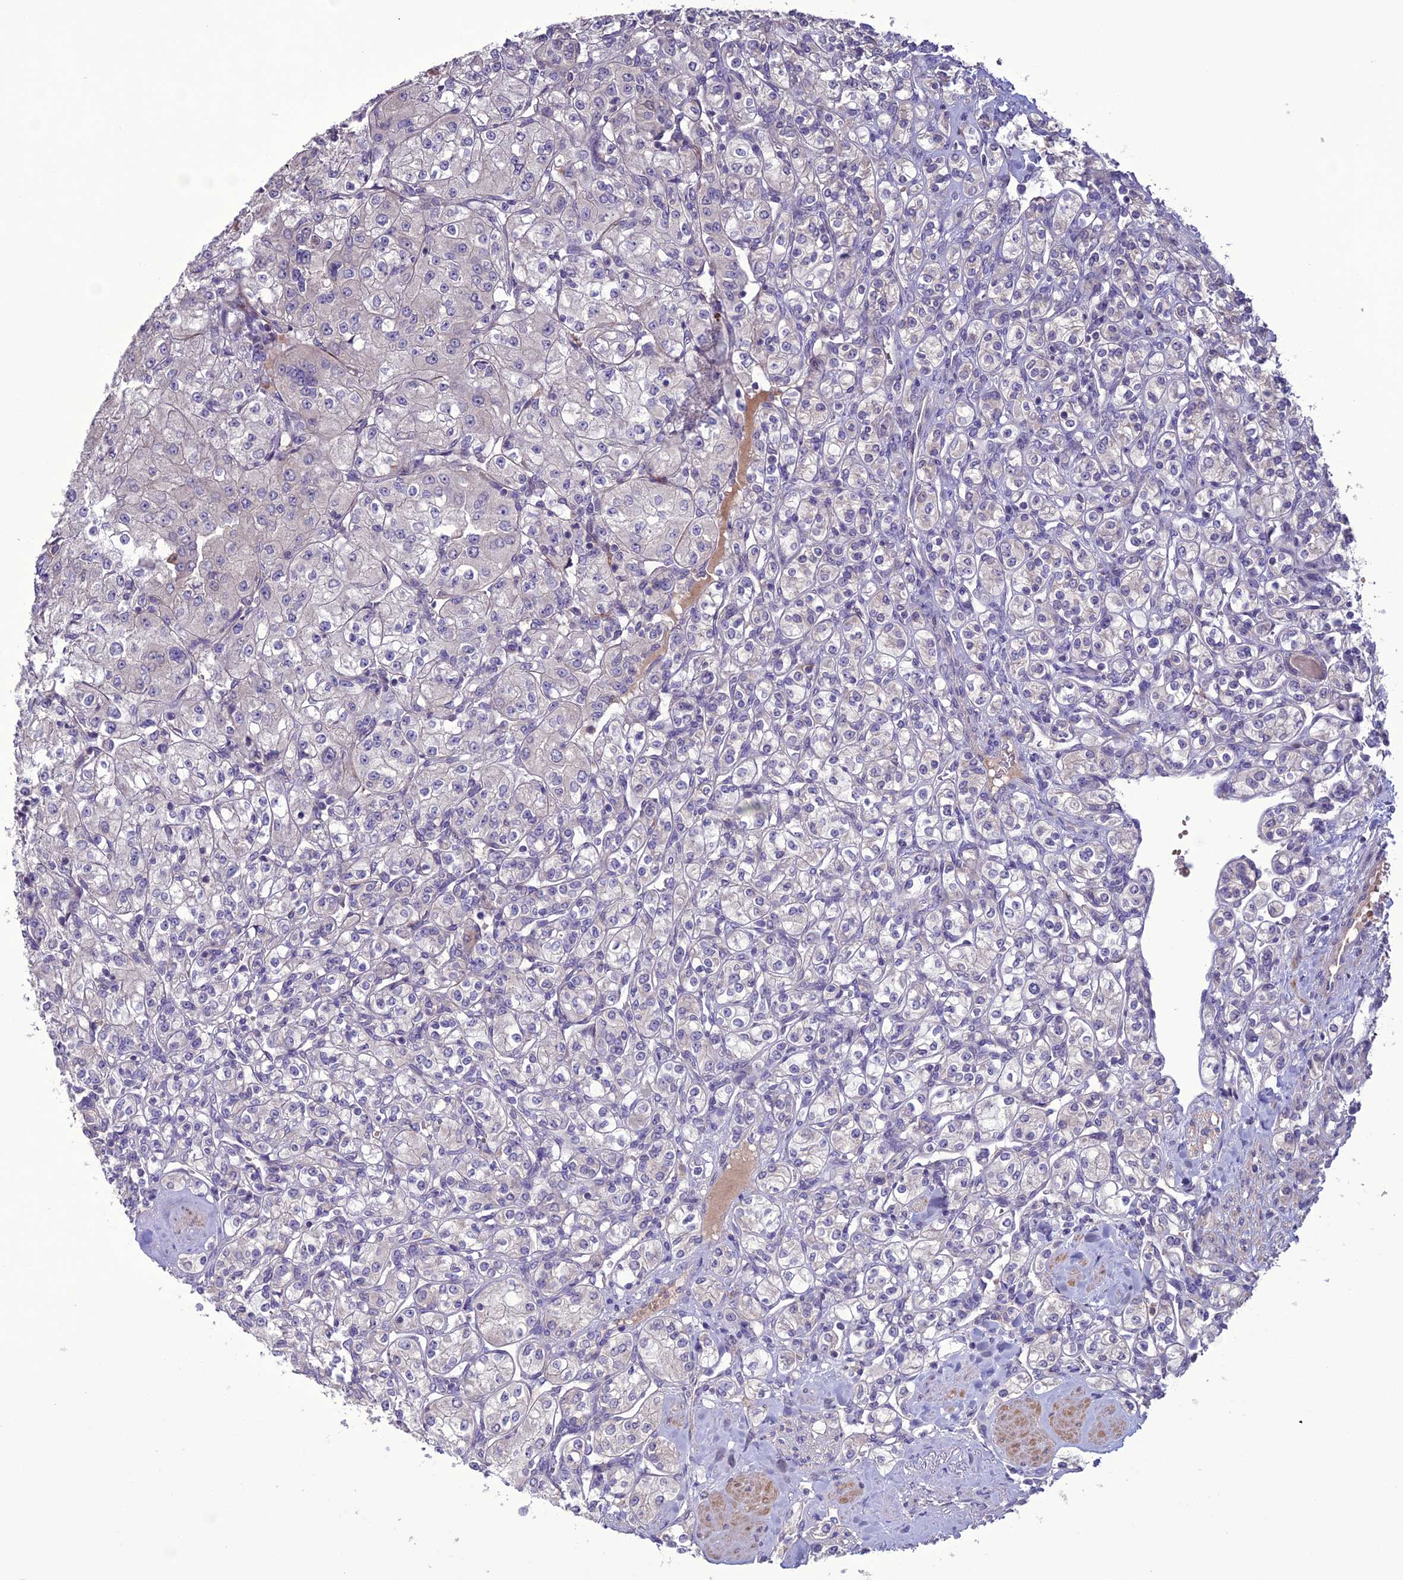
{"staining": {"intensity": "negative", "quantity": "none", "location": "none"}, "tissue": "renal cancer", "cell_type": "Tumor cells", "image_type": "cancer", "snomed": [{"axis": "morphology", "description": "Adenocarcinoma, NOS"}, {"axis": "topography", "description": "Kidney"}], "caption": "Immunohistochemistry image of neoplastic tissue: human renal cancer stained with DAB (3,3'-diaminobenzidine) displays no significant protein expression in tumor cells. (DAB immunohistochemistry with hematoxylin counter stain).", "gene": "C2orf76", "patient": {"sex": "male", "age": 77}}